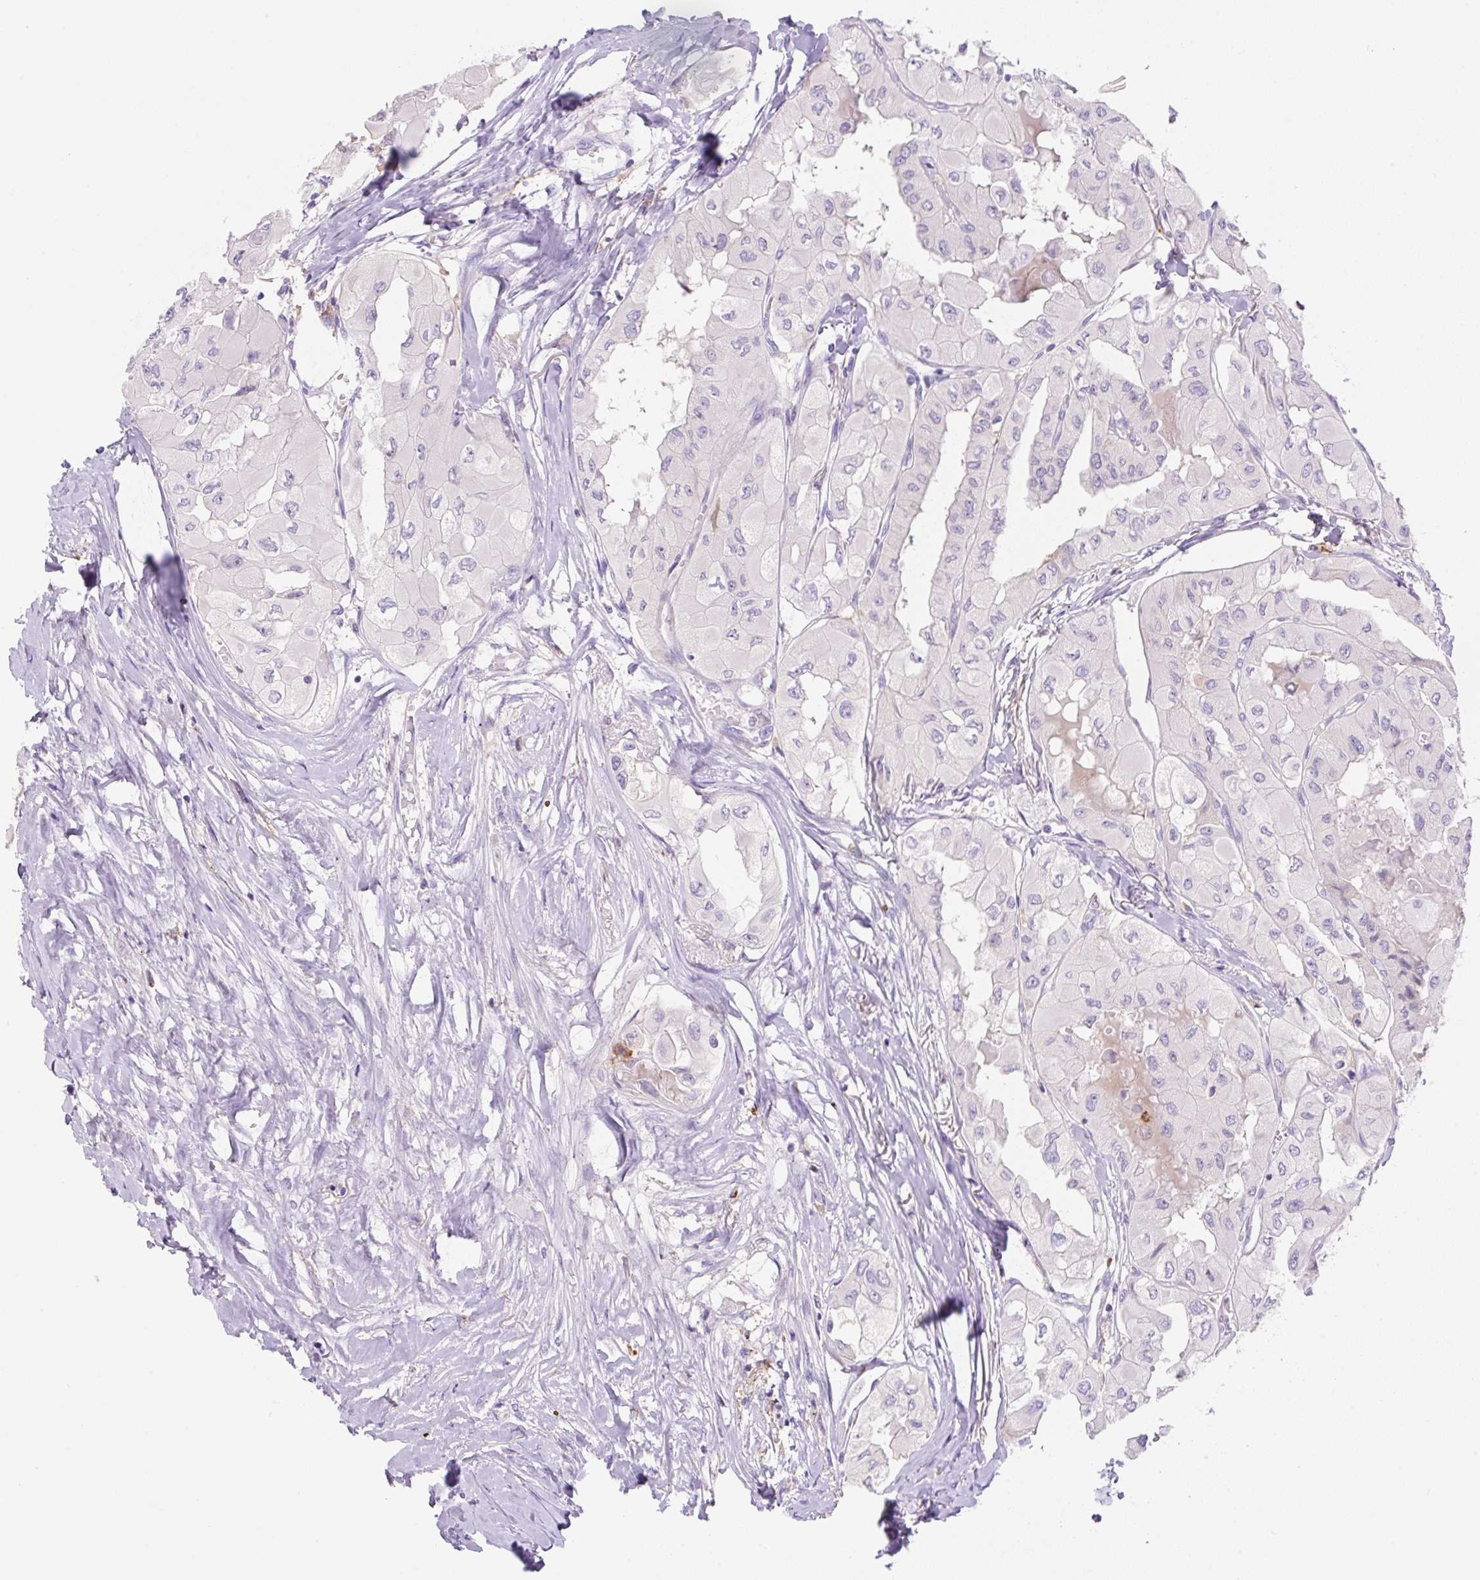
{"staining": {"intensity": "negative", "quantity": "none", "location": "none"}, "tissue": "thyroid cancer", "cell_type": "Tumor cells", "image_type": "cancer", "snomed": [{"axis": "morphology", "description": "Normal tissue, NOS"}, {"axis": "morphology", "description": "Papillary adenocarcinoma, NOS"}, {"axis": "topography", "description": "Thyroid gland"}], "caption": "A high-resolution photomicrograph shows IHC staining of papillary adenocarcinoma (thyroid), which shows no significant positivity in tumor cells.", "gene": "TDRD15", "patient": {"sex": "female", "age": 59}}